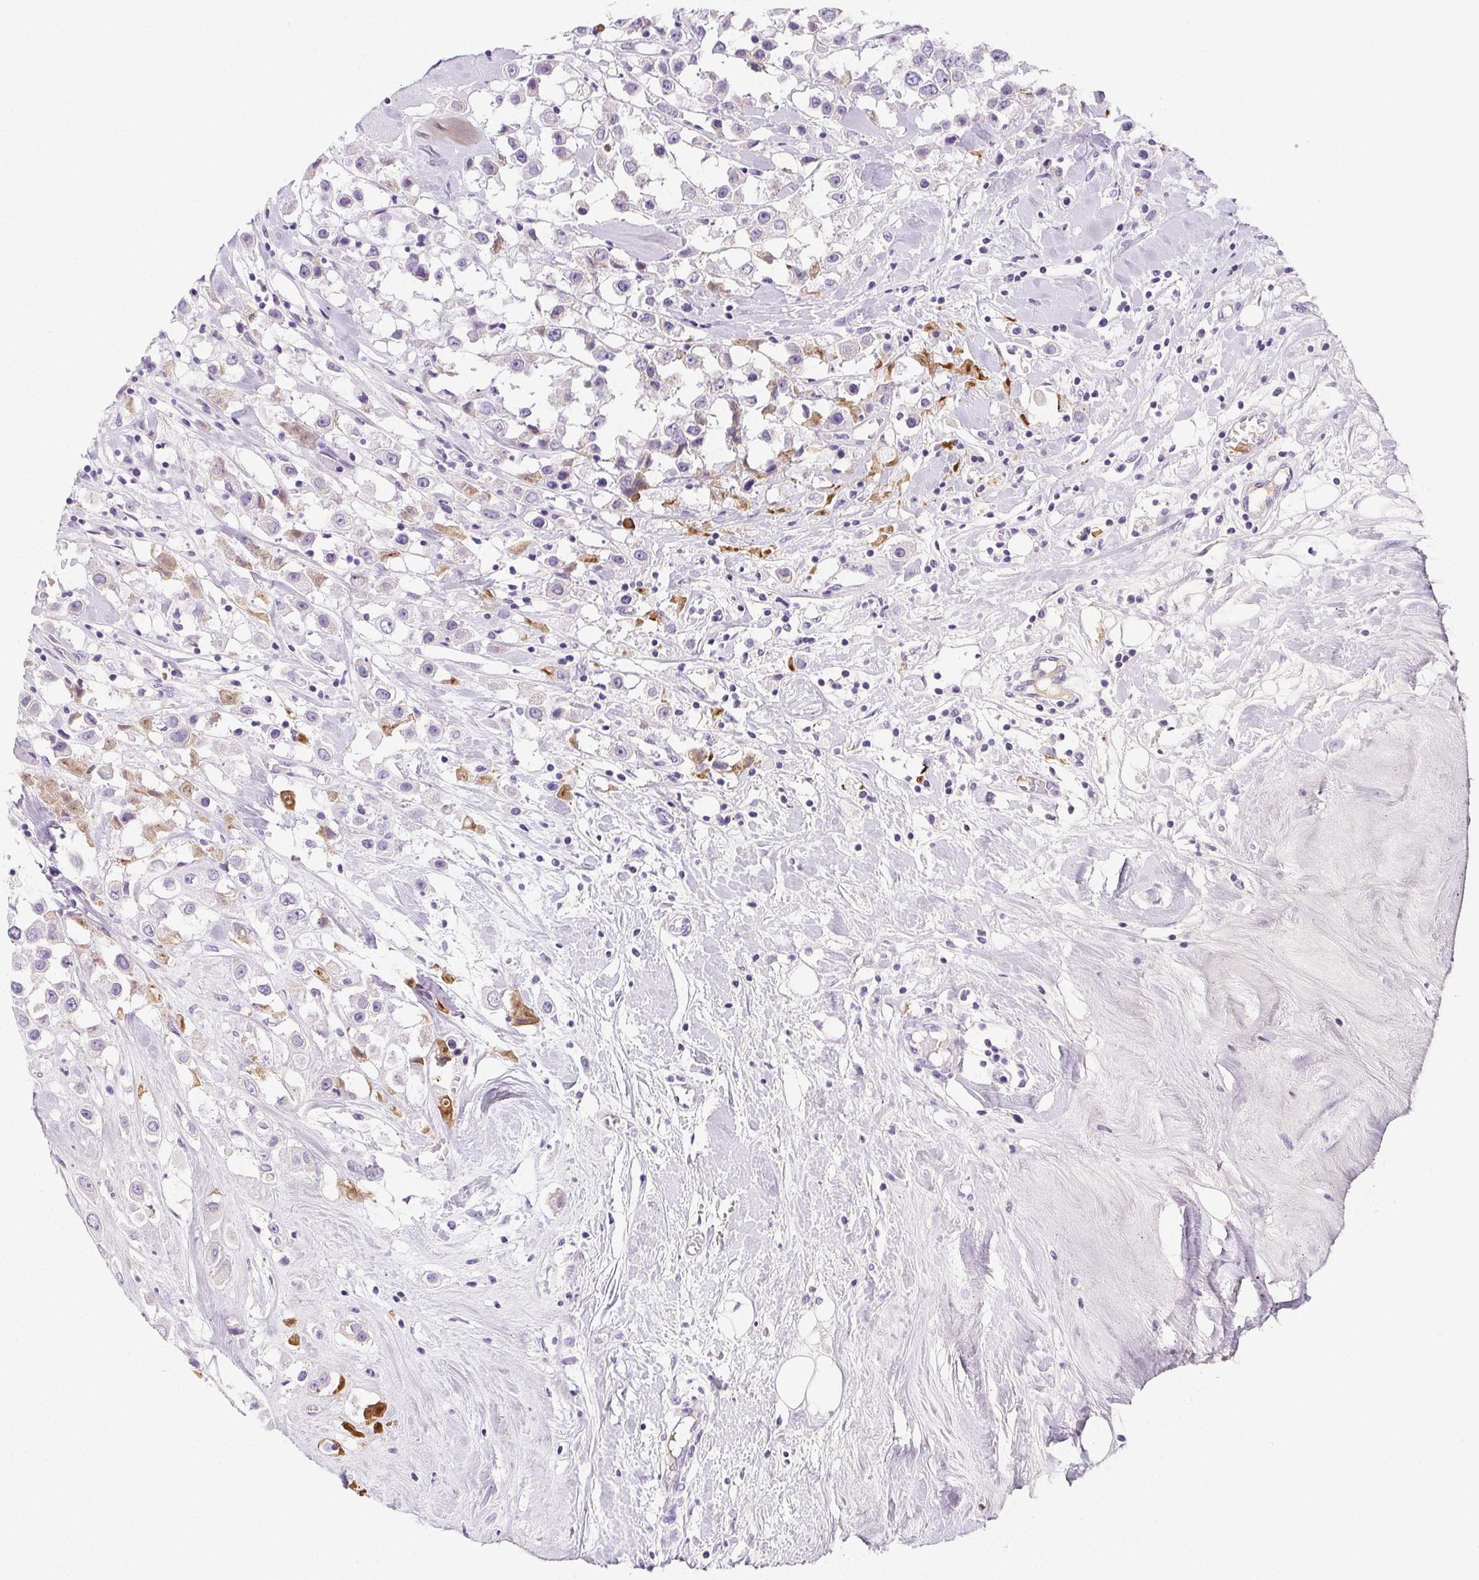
{"staining": {"intensity": "moderate", "quantity": "<25%", "location": "cytoplasmic/membranous"}, "tissue": "breast cancer", "cell_type": "Tumor cells", "image_type": "cancer", "snomed": [{"axis": "morphology", "description": "Duct carcinoma"}, {"axis": "topography", "description": "Breast"}], "caption": "Immunohistochemical staining of human intraductal carcinoma (breast) exhibits moderate cytoplasmic/membranous protein expression in approximately <25% of tumor cells. The protein of interest is shown in brown color, while the nuclei are stained blue.", "gene": "VTN", "patient": {"sex": "female", "age": 61}}